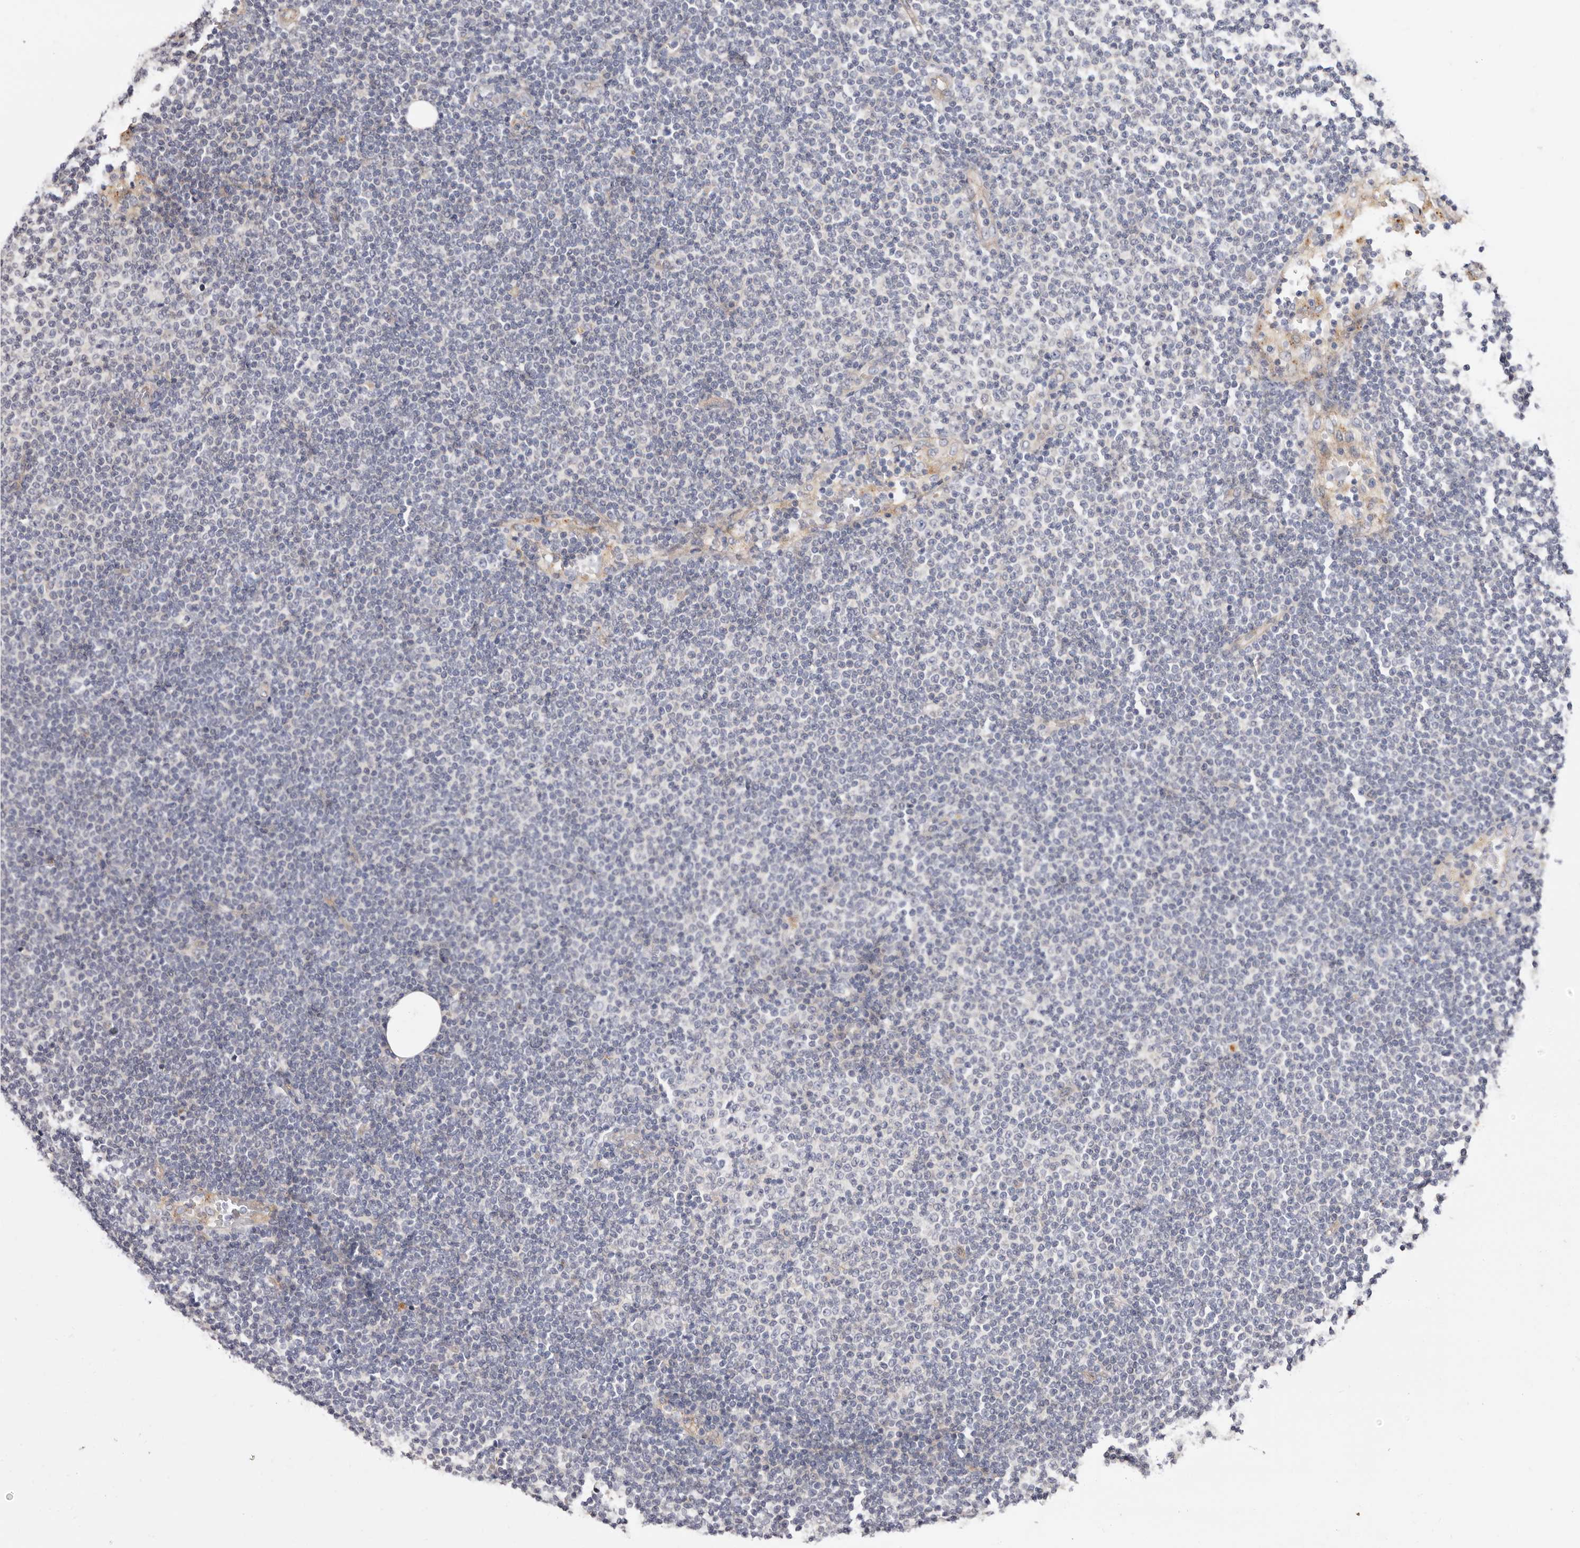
{"staining": {"intensity": "negative", "quantity": "none", "location": "none"}, "tissue": "lymphoma", "cell_type": "Tumor cells", "image_type": "cancer", "snomed": [{"axis": "morphology", "description": "Malignant lymphoma, non-Hodgkin's type, Low grade"}, {"axis": "topography", "description": "Lymph node"}], "caption": "Tumor cells show no significant positivity in lymphoma.", "gene": "STK16", "patient": {"sex": "female", "age": 53}}